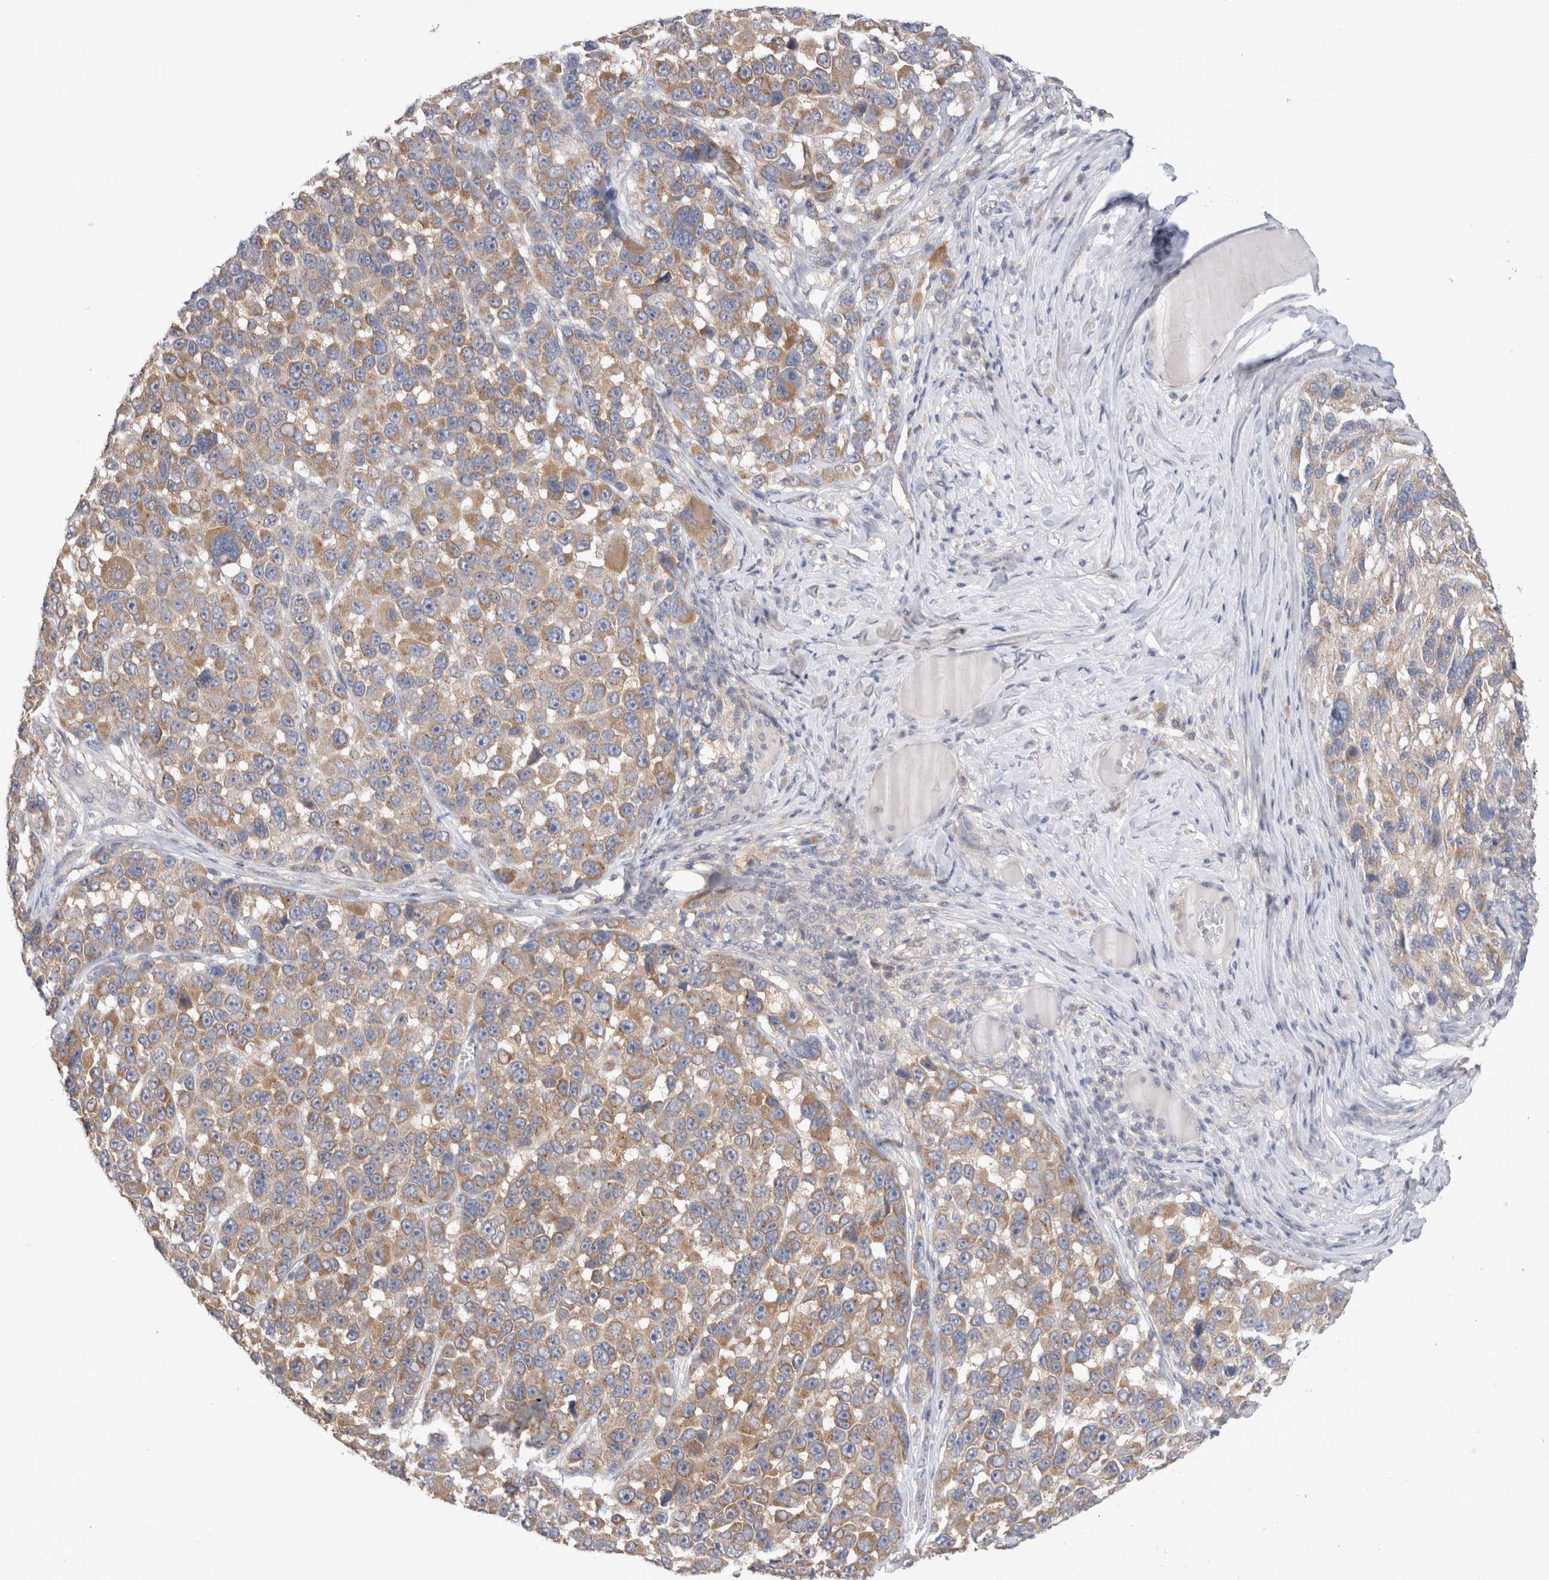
{"staining": {"intensity": "moderate", "quantity": ">75%", "location": "cytoplasmic/membranous"}, "tissue": "melanoma", "cell_type": "Tumor cells", "image_type": "cancer", "snomed": [{"axis": "morphology", "description": "Malignant melanoma, NOS"}, {"axis": "topography", "description": "Skin"}], "caption": "This image demonstrates IHC staining of malignant melanoma, with medium moderate cytoplasmic/membranous expression in about >75% of tumor cells.", "gene": "IFT74", "patient": {"sex": "male", "age": 53}}